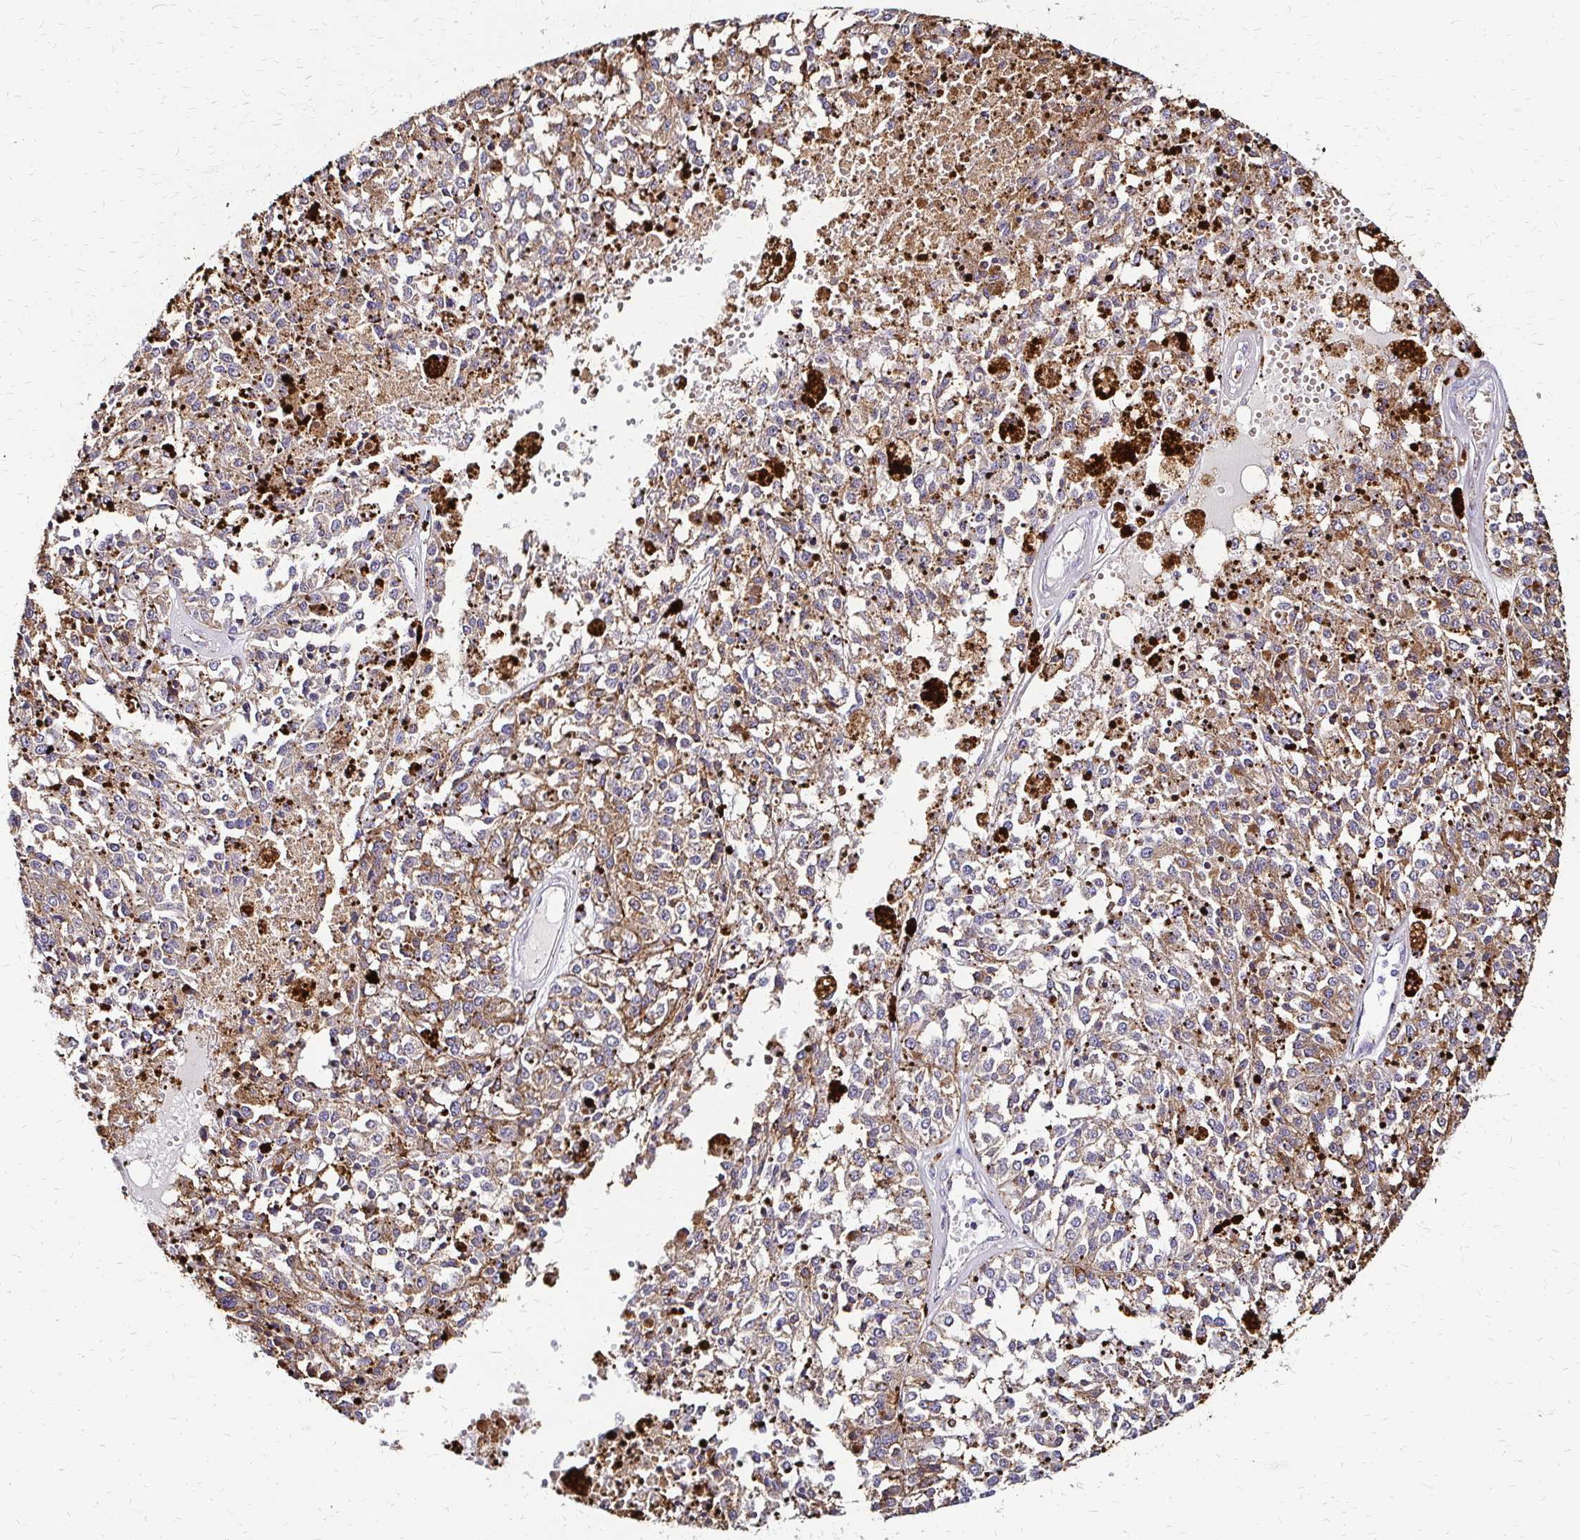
{"staining": {"intensity": "weak", "quantity": ">75%", "location": "cytoplasmic/membranous"}, "tissue": "melanoma", "cell_type": "Tumor cells", "image_type": "cancer", "snomed": [{"axis": "morphology", "description": "Malignant melanoma, Metastatic site"}, {"axis": "topography", "description": "Lymph node"}], "caption": "Immunohistochemical staining of melanoma reveals low levels of weak cytoplasmic/membranous expression in about >75% of tumor cells. The staining is performed using DAB brown chromogen to label protein expression. The nuclei are counter-stained blue using hematoxylin.", "gene": "IDUA", "patient": {"sex": "female", "age": 64}}